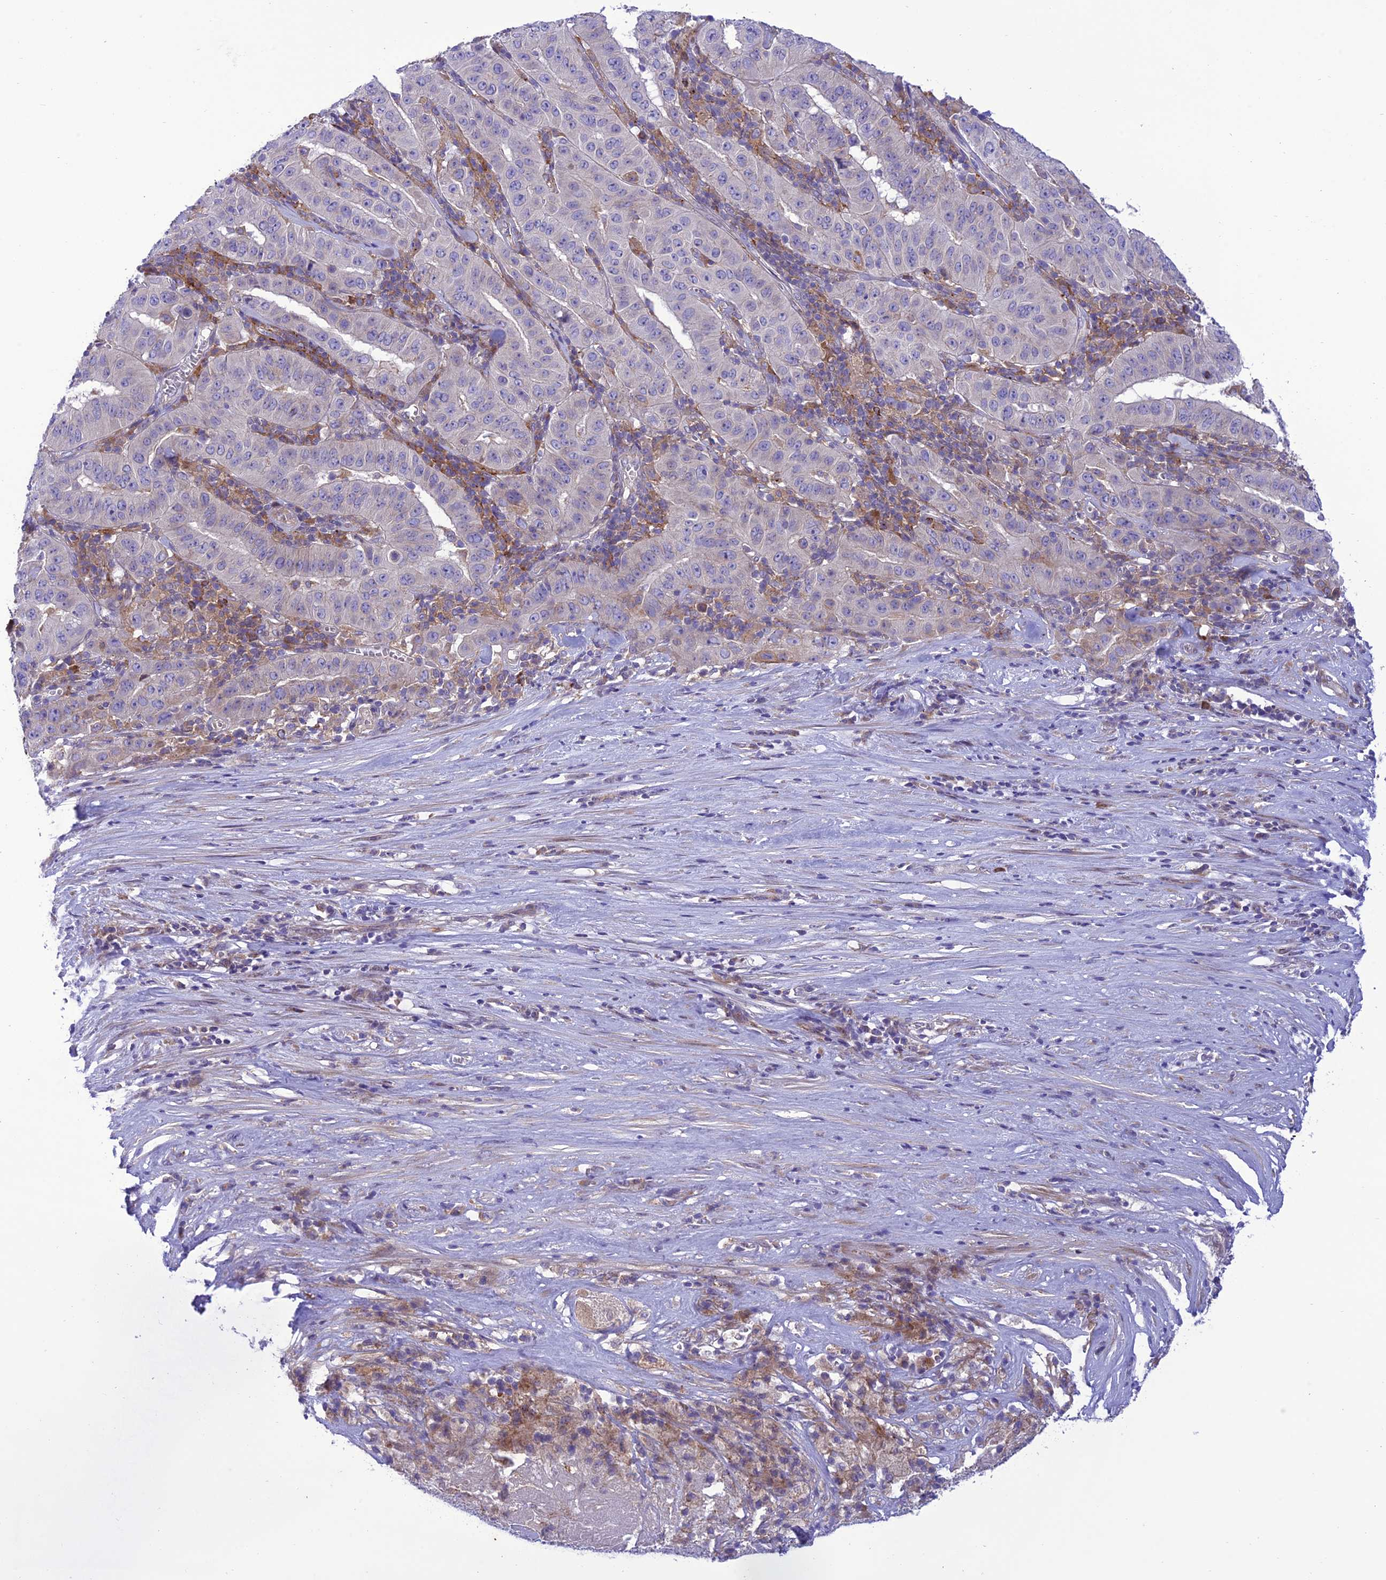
{"staining": {"intensity": "negative", "quantity": "none", "location": "none"}, "tissue": "pancreatic cancer", "cell_type": "Tumor cells", "image_type": "cancer", "snomed": [{"axis": "morphology", "description": "Adenocarcinoma, NOS"}, {"axis": "topography", "description": "Pancreas"}], "caption": "High magnification brightfield microscopy of pancreatic adenocarcinoma stained with DAB (brown) and counterstained with hematoxylin (blue): tumor cells show no significant staining. The staining is performed using DAB brown chromogen with nuclei counter-stained in using hematoxylin.", "gene": "JMY", "patient": {"sex": "male", "age": 63}}